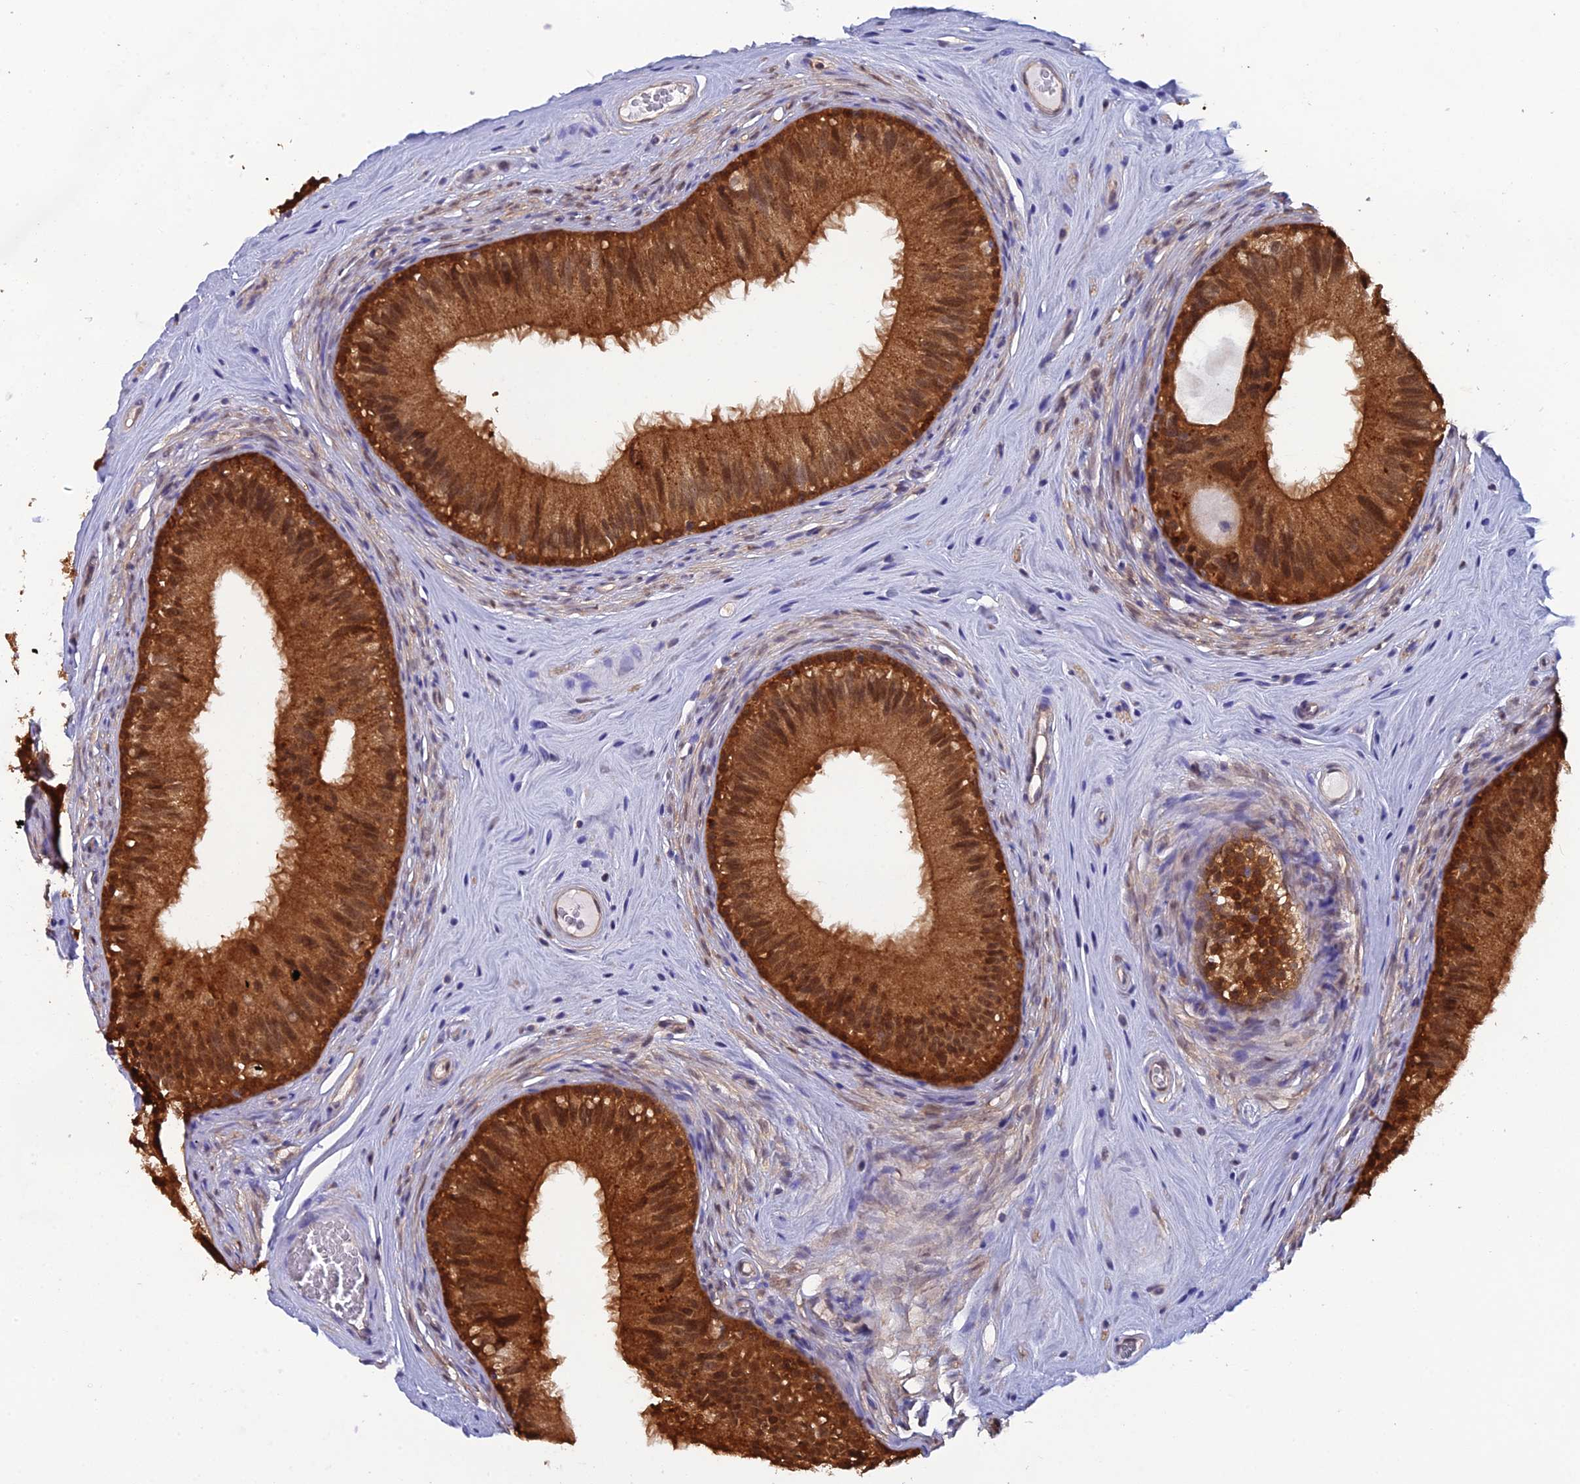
{"staining": {"intensity": "strong", "quantity": ">75%", "location": "cytoplasmic/membranous,nuclear"}, "tissue": "epididymis", "cell_type": "Glandular cells", "image_type": "normal", "snomed": [{"axis": "morphology", "description": "Normal tissue, NOS"}, {"axis": "topography", "description": "Epididymis"}], "caption": "Protein expression analysis of normal epididymis reveals strong cytoplasmic/membranous,nuclear positivity in approximately >75% of glandular cells. (DAB = brown stain, brightfield microscopy at high magnification).", "gene": "HINT1", "patient": {"sex": "male", "age": 45}}